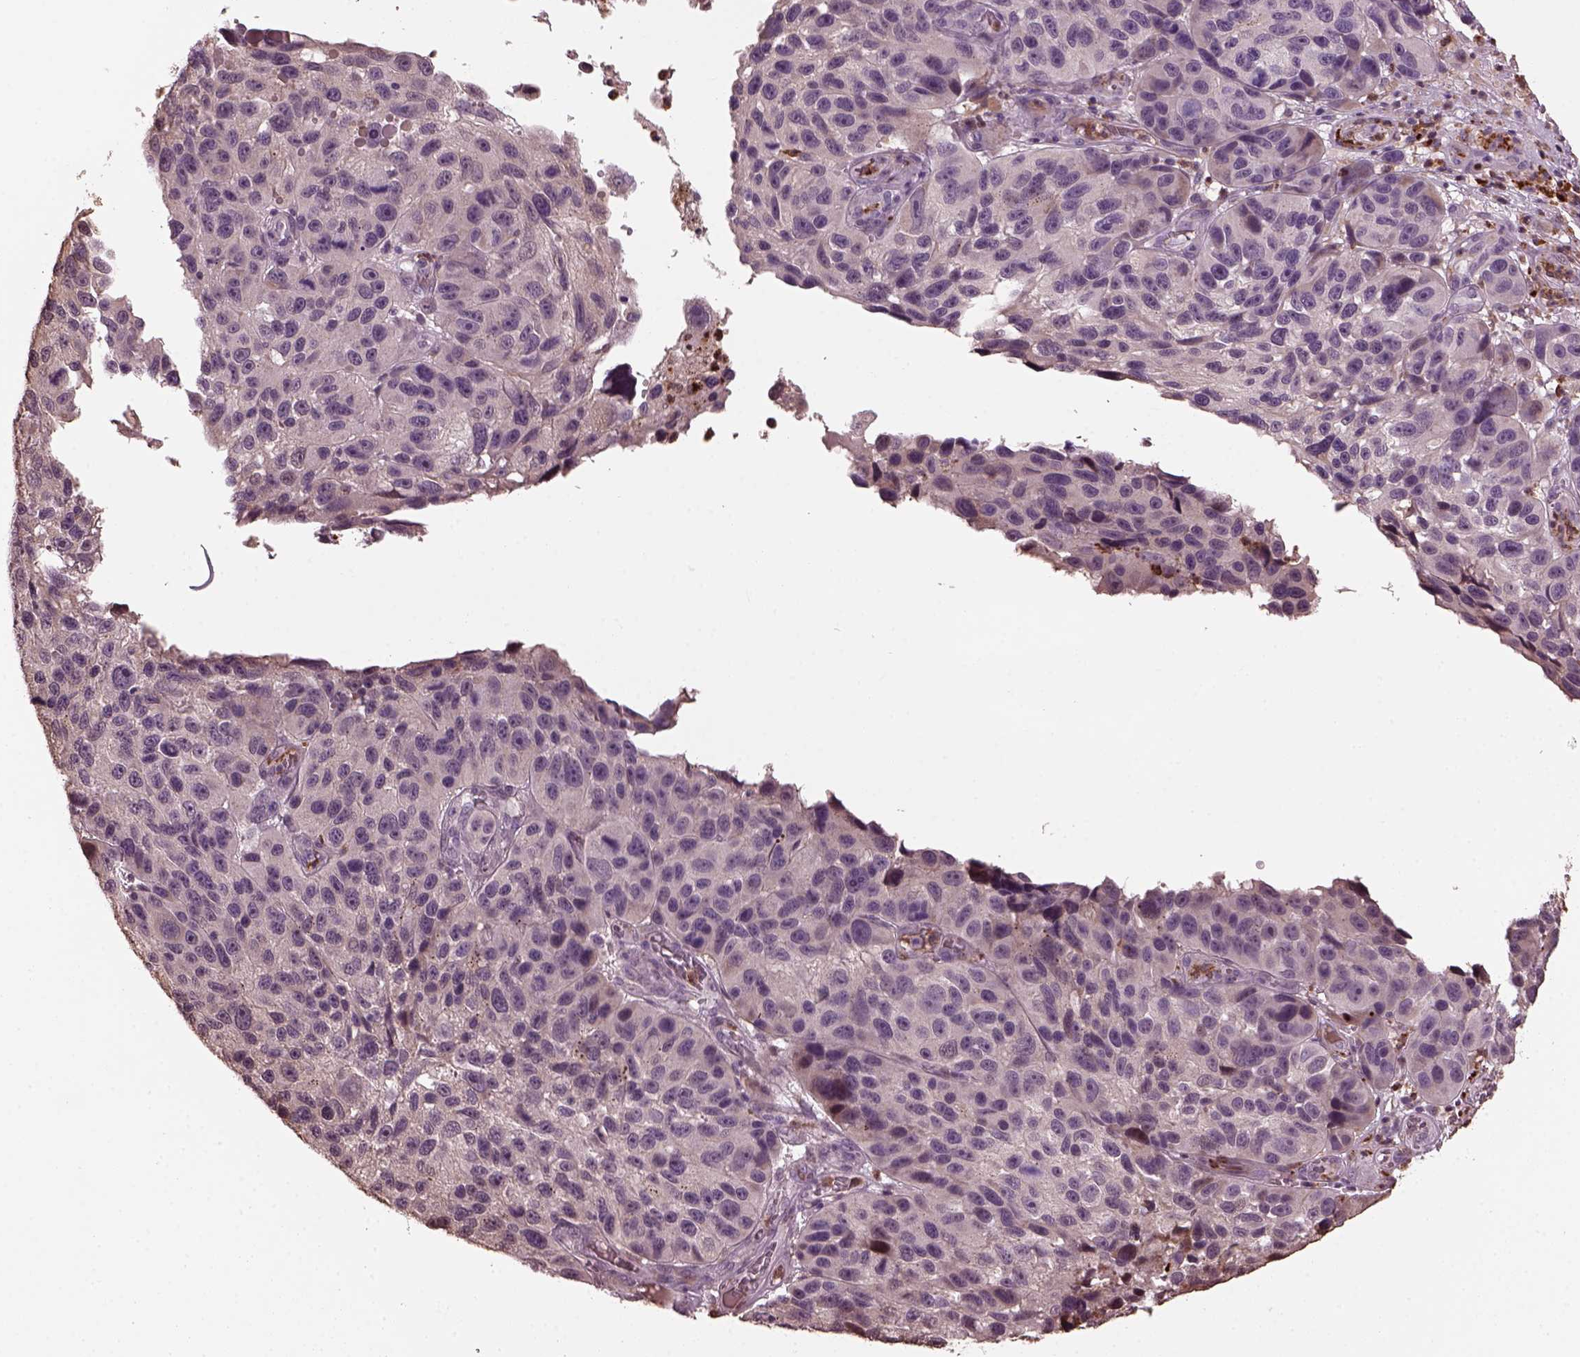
{"staining": {"intensity": "negative", "quantity": "none", "location": "none"}, "tissue": "melanoma", "cell_type": "Tumor cells", "image_type": "cancer", "snomed": [{"axis": "morphology", "description": "Malignant melanoma, NOS"}, {"axis": "topography", "description": "Skin"}], "caption": "Protein analysis of malignant melanoma reveals no significant positivity in tumor cells. (DAB (3,3'-diaminobenzidine) immunohistochemistry, high magnification).", "gene": "RUFY3", "patient": {"sex": "male", "age": 53}}